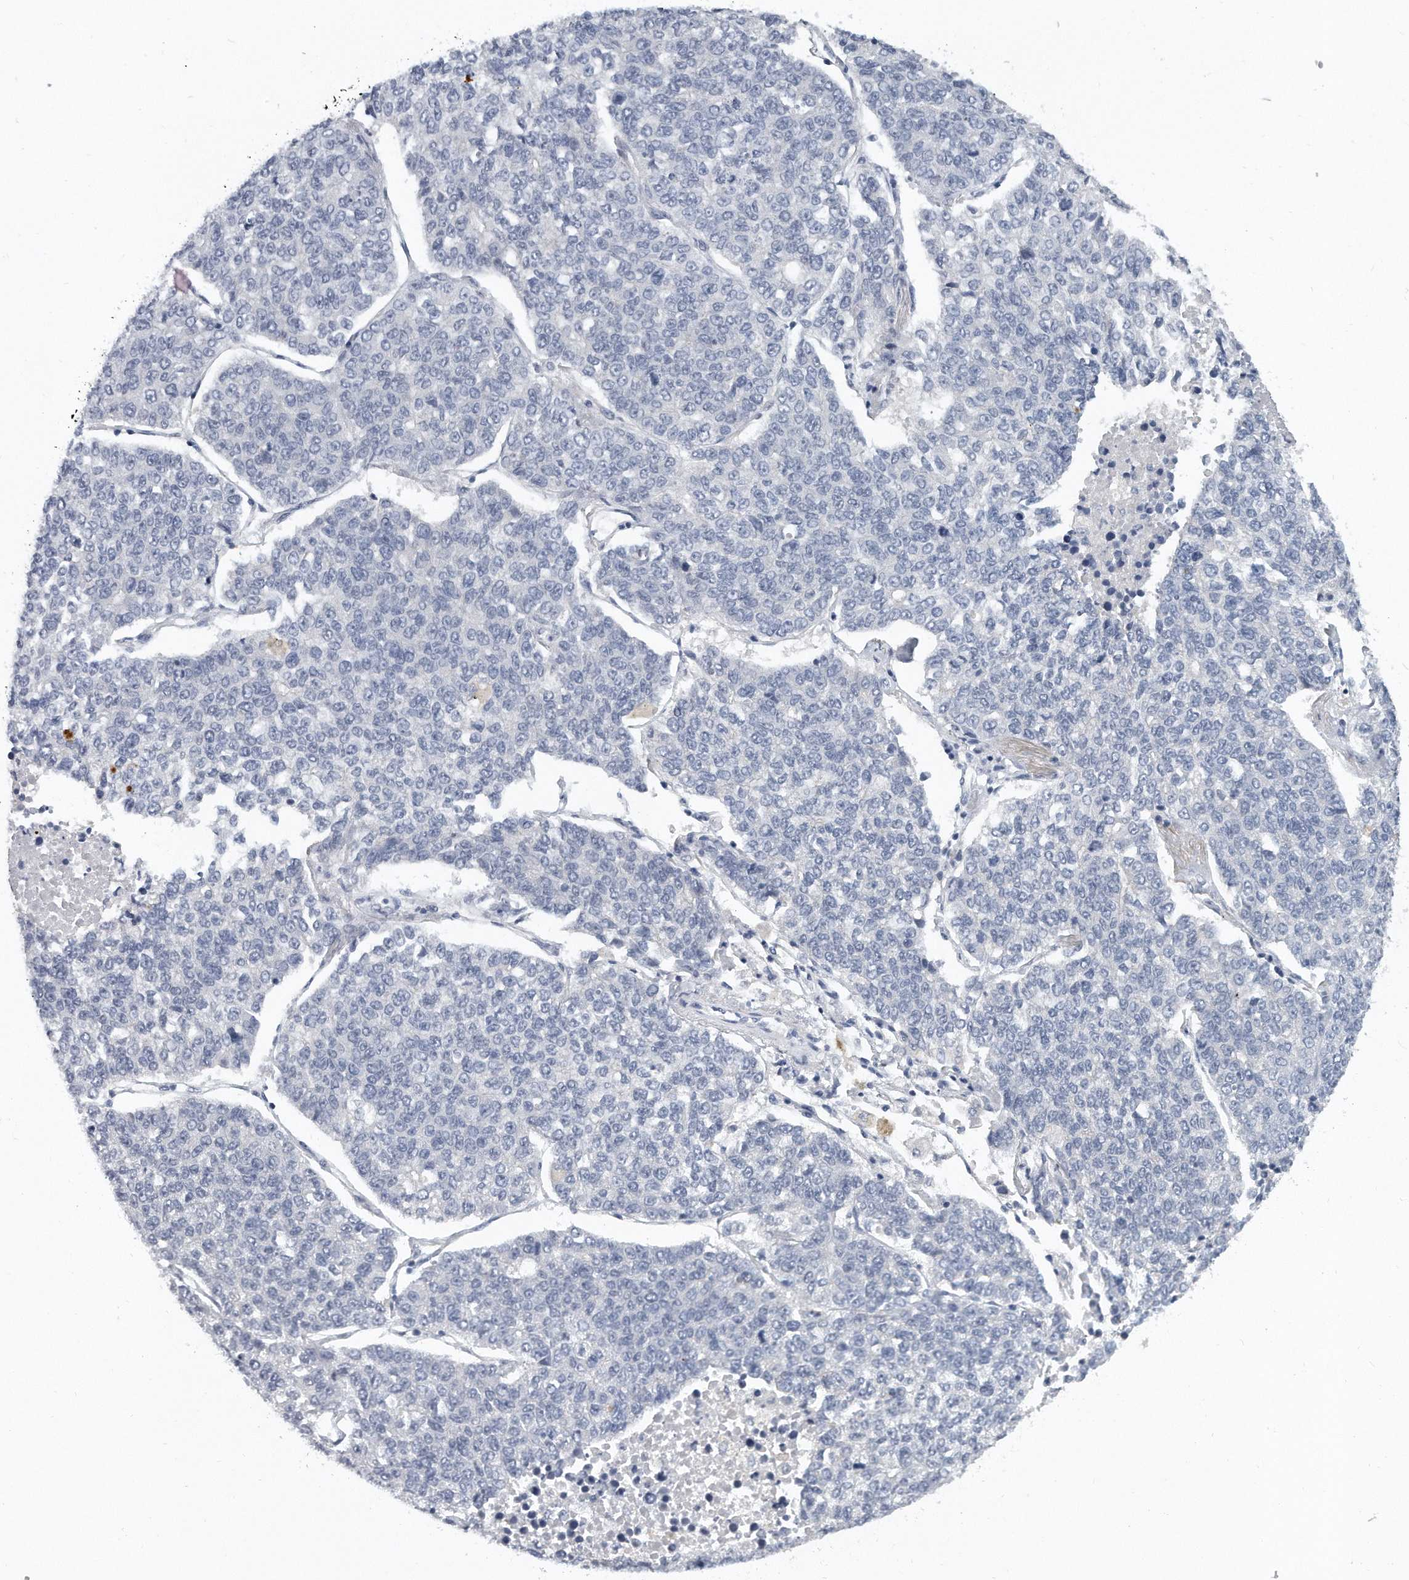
{"staining": {"intensity": "negative", "quantity": "none", "location": "none"}, "tissue": "lung cancer", "cell_type": "Tumor cells", "image_type": "cancer", "snomed": [{"axis": "morphology", "description": "Adenocarcinoma, NOS"}, {"axis": "topography", "description": "Lung"}], "caption": "Human lung adenocarcinoma stained for a protein using immunohistochemistry displays no expression in tumor cells.", "gene": "KLHL7", "patient": {"sex": "male", "age": 49}}